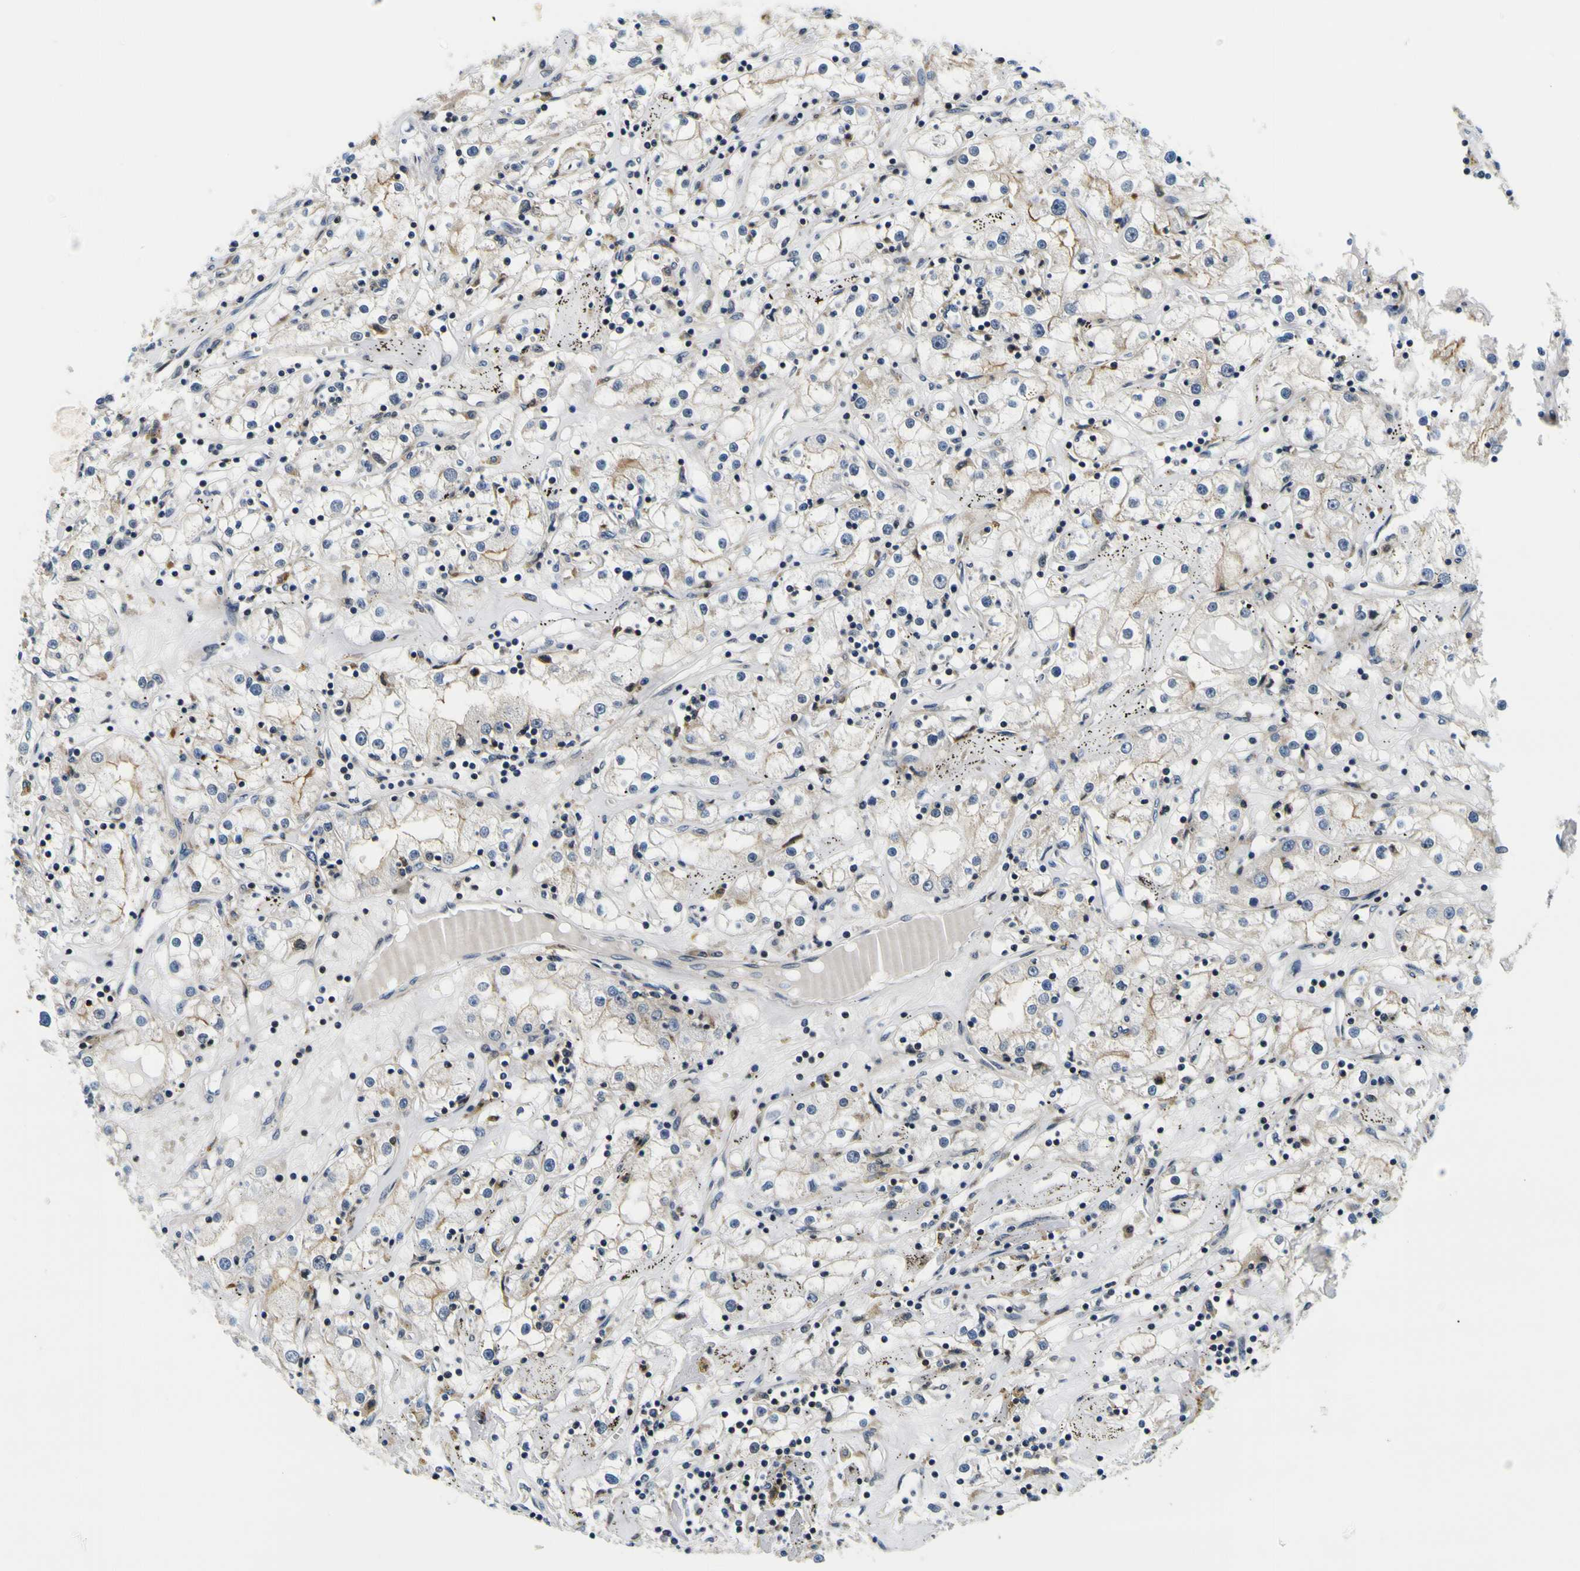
{"staining": {"intensity": "negative", "quantity": "none", "location": "none"}, "tissue": "renal cancer", "cell_type": "Tumor cells", "image_type": "cancer", "snomed": [{"axis": "morphology", "description": "Adenocarcinoma, NOS"}, {"axis": "topography", "description": "Kidney"}], "caption": "Immunohistochemistry micrograph of neoplastic tissue: renal adenocarcinoma stained with DAB (3,3'-diaminobenzidine) shows no significant protein staining in tumor cells.", "gene": "NLRP3", "patient": {"sex": "male", "age": 56}}